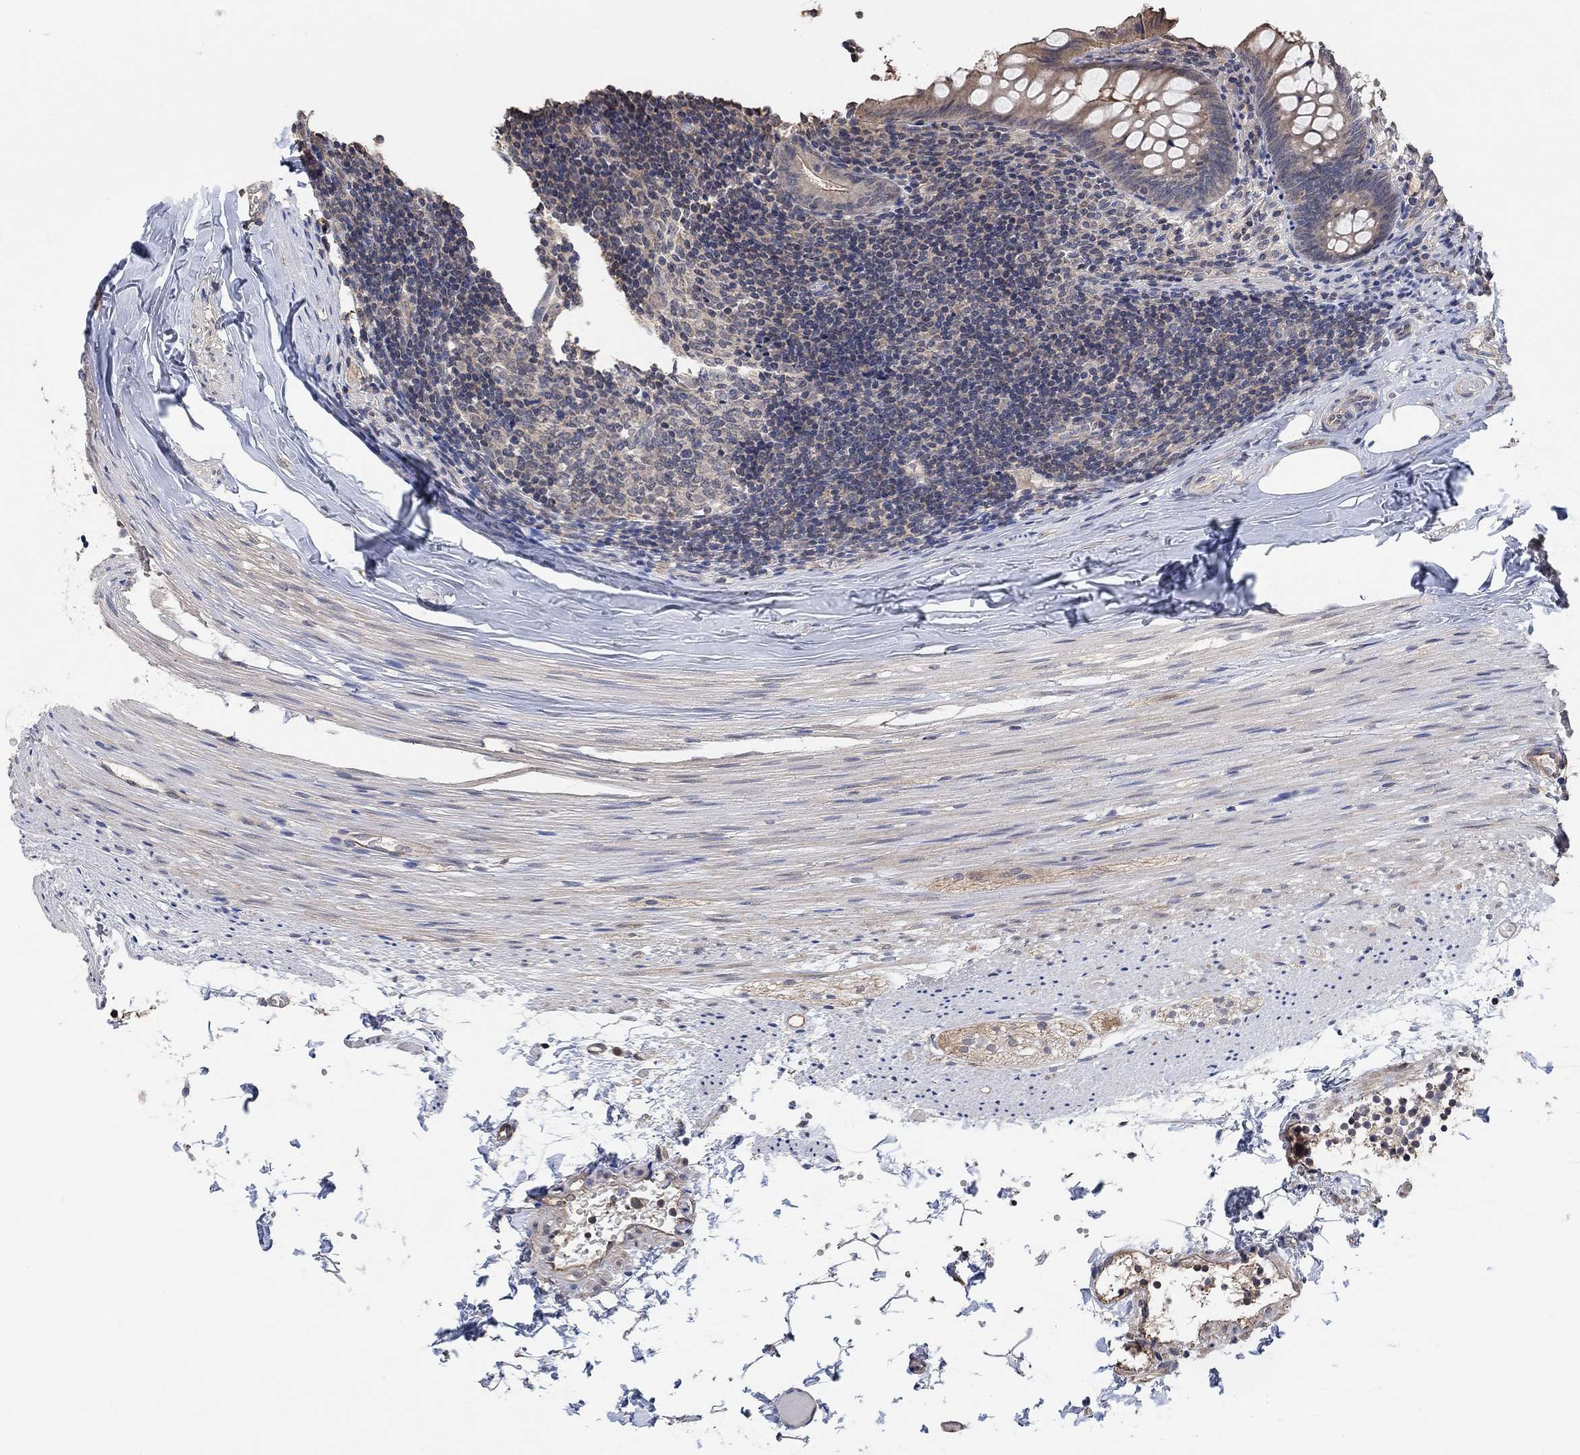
{"staining": {"intensity": "moderate", "quantity": "<25%", "location": "cytoplasmic/membranous"}, "tissue": "appendix", "cell_type": "Glandular cells", "image_type": "normal", "snomed": [{"axis": "morphology", "description": "Normal tissue, NOS"}, {"axis": "topography", "description": "Appendix"}], "caption": "Immunohistochemistry (DAB) staining of normal appendix demonstrates moderate cytoplasmic/membranous protein expression in approximately <25% of glandular cells.", "gene": "UNC5B", "patient": {"sex": "female", "age": 23}}